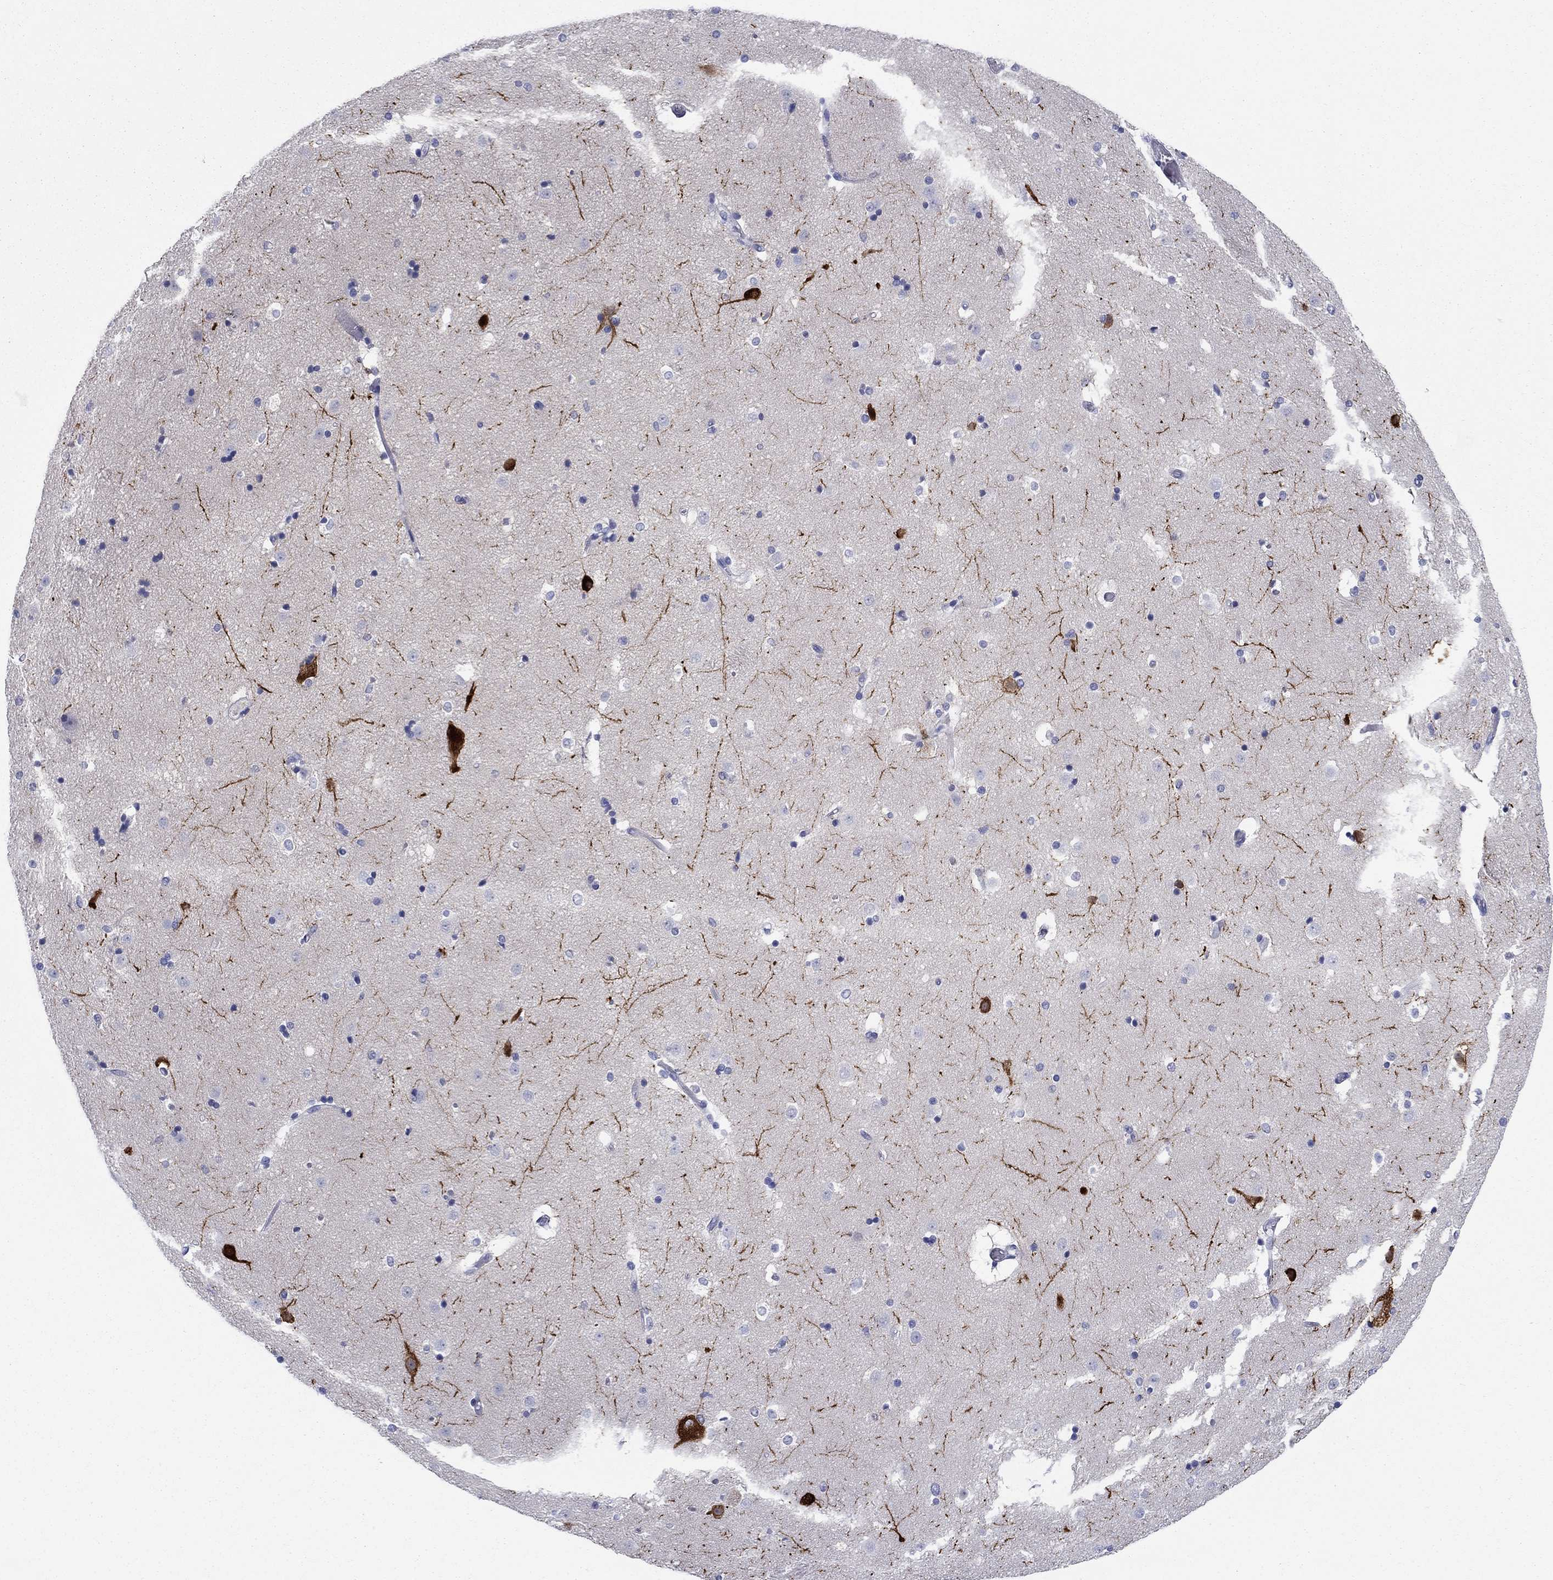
{"staining": {"intensity": "negative", "quantity": "none", "location": "none"}, "tissue": "caudate", "cell_type": "Glial cells", "image_type": "normal", "snomed": [{"axis": "morphology", "description": "Normal tissue, NOS"}, {"axis": "topography", "description": "Lateral ventricle wall"}], "caption": "This is an IHC histopathology image of benign caudate. There is no positivity in glial cells.", "gene": "KCNH1", "patient": {"sex": "male", "age": 51}}